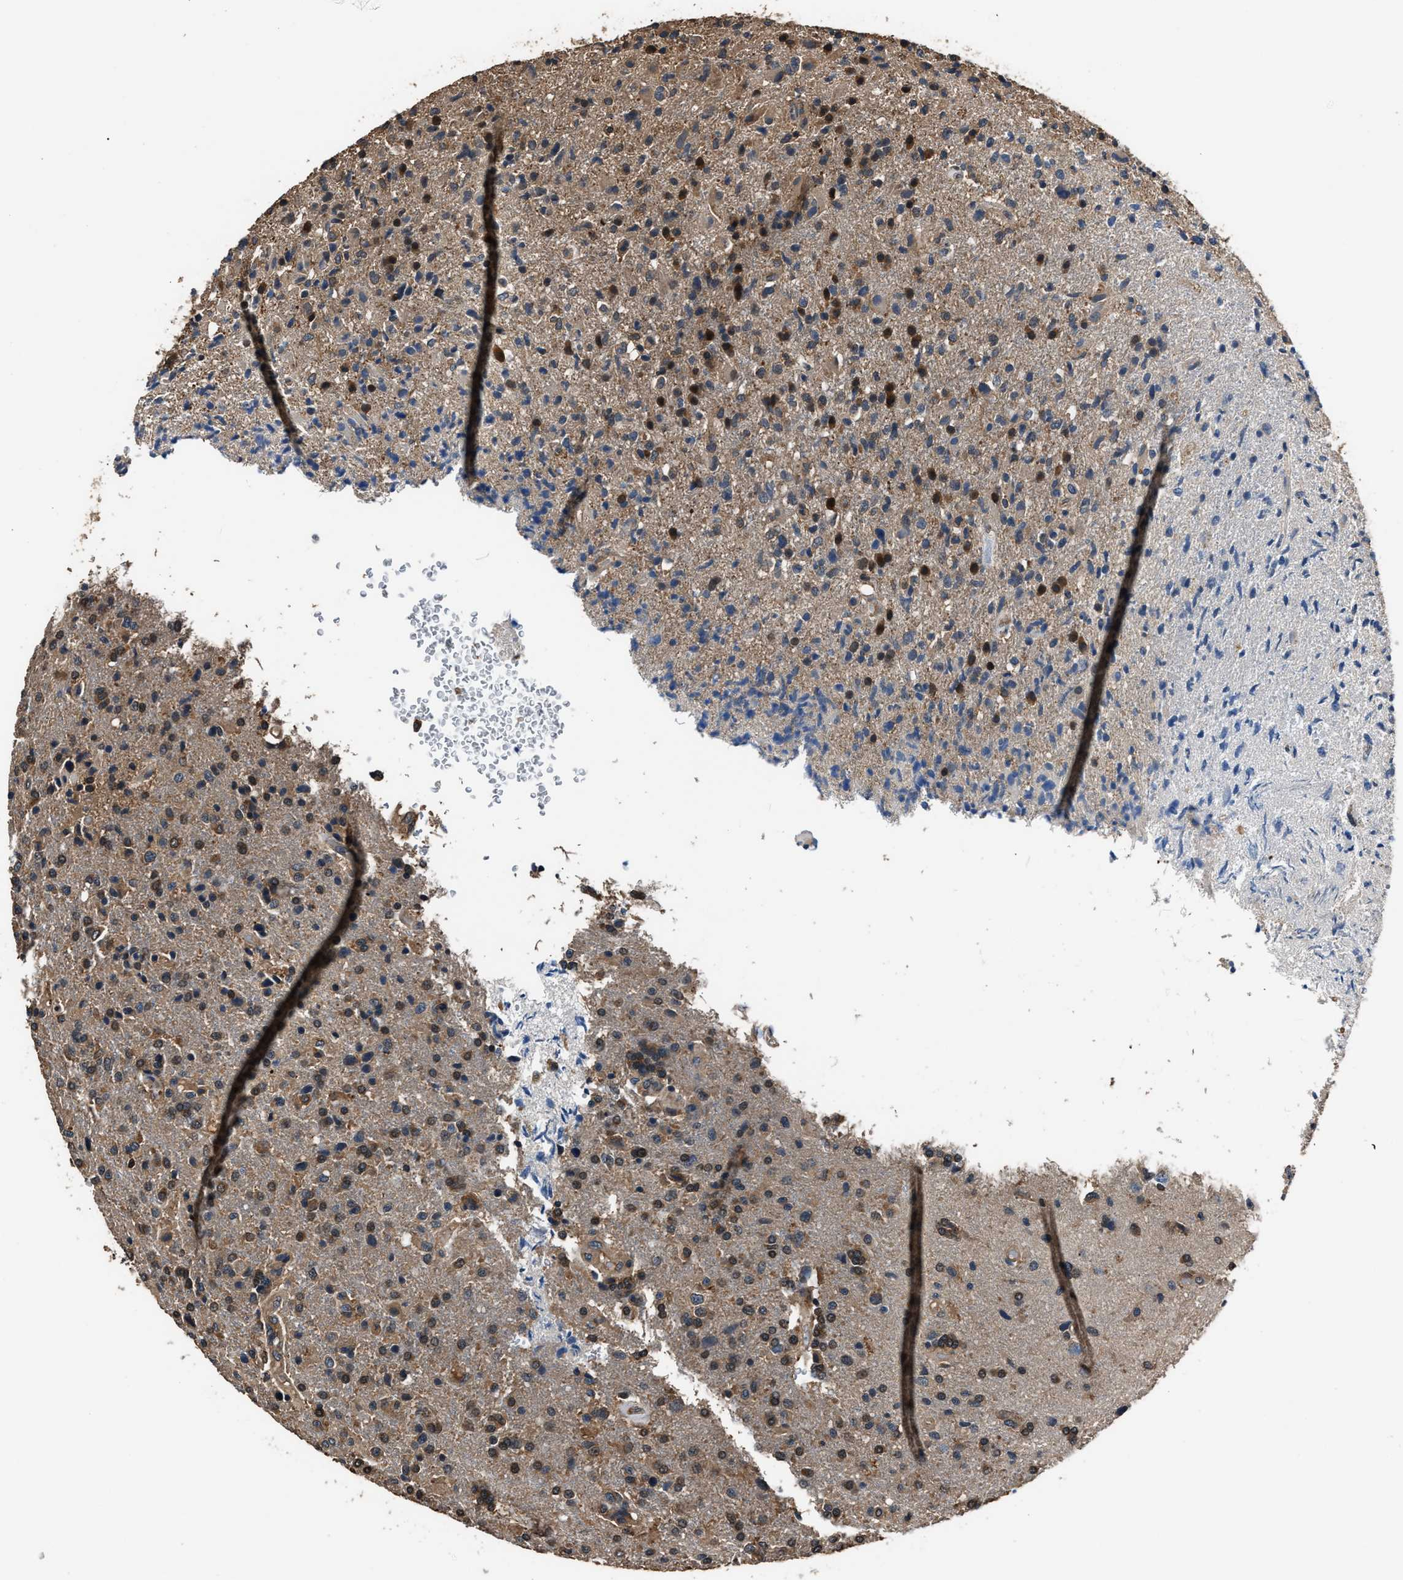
{"staining": {"intensity": "moderate", "quantity": ">75%", "location": "cytoplasmic/membranous"}, "tissue": "glioma", "cell_type": "Tumor cells", "image_type": "cancer", "snomed": [{"axis": "morphology", "description": "Glioma, malignant, High grade"}, {"axis": "topography", "description": "Brain"}], "caption": "A brown stain highlights moderate cytoplasmic/membranous staining of a protein in human malignant high-grade glioma tumor cells.", "gene": "GSTP1", "patient": {"sex": "male", "age": 72}}